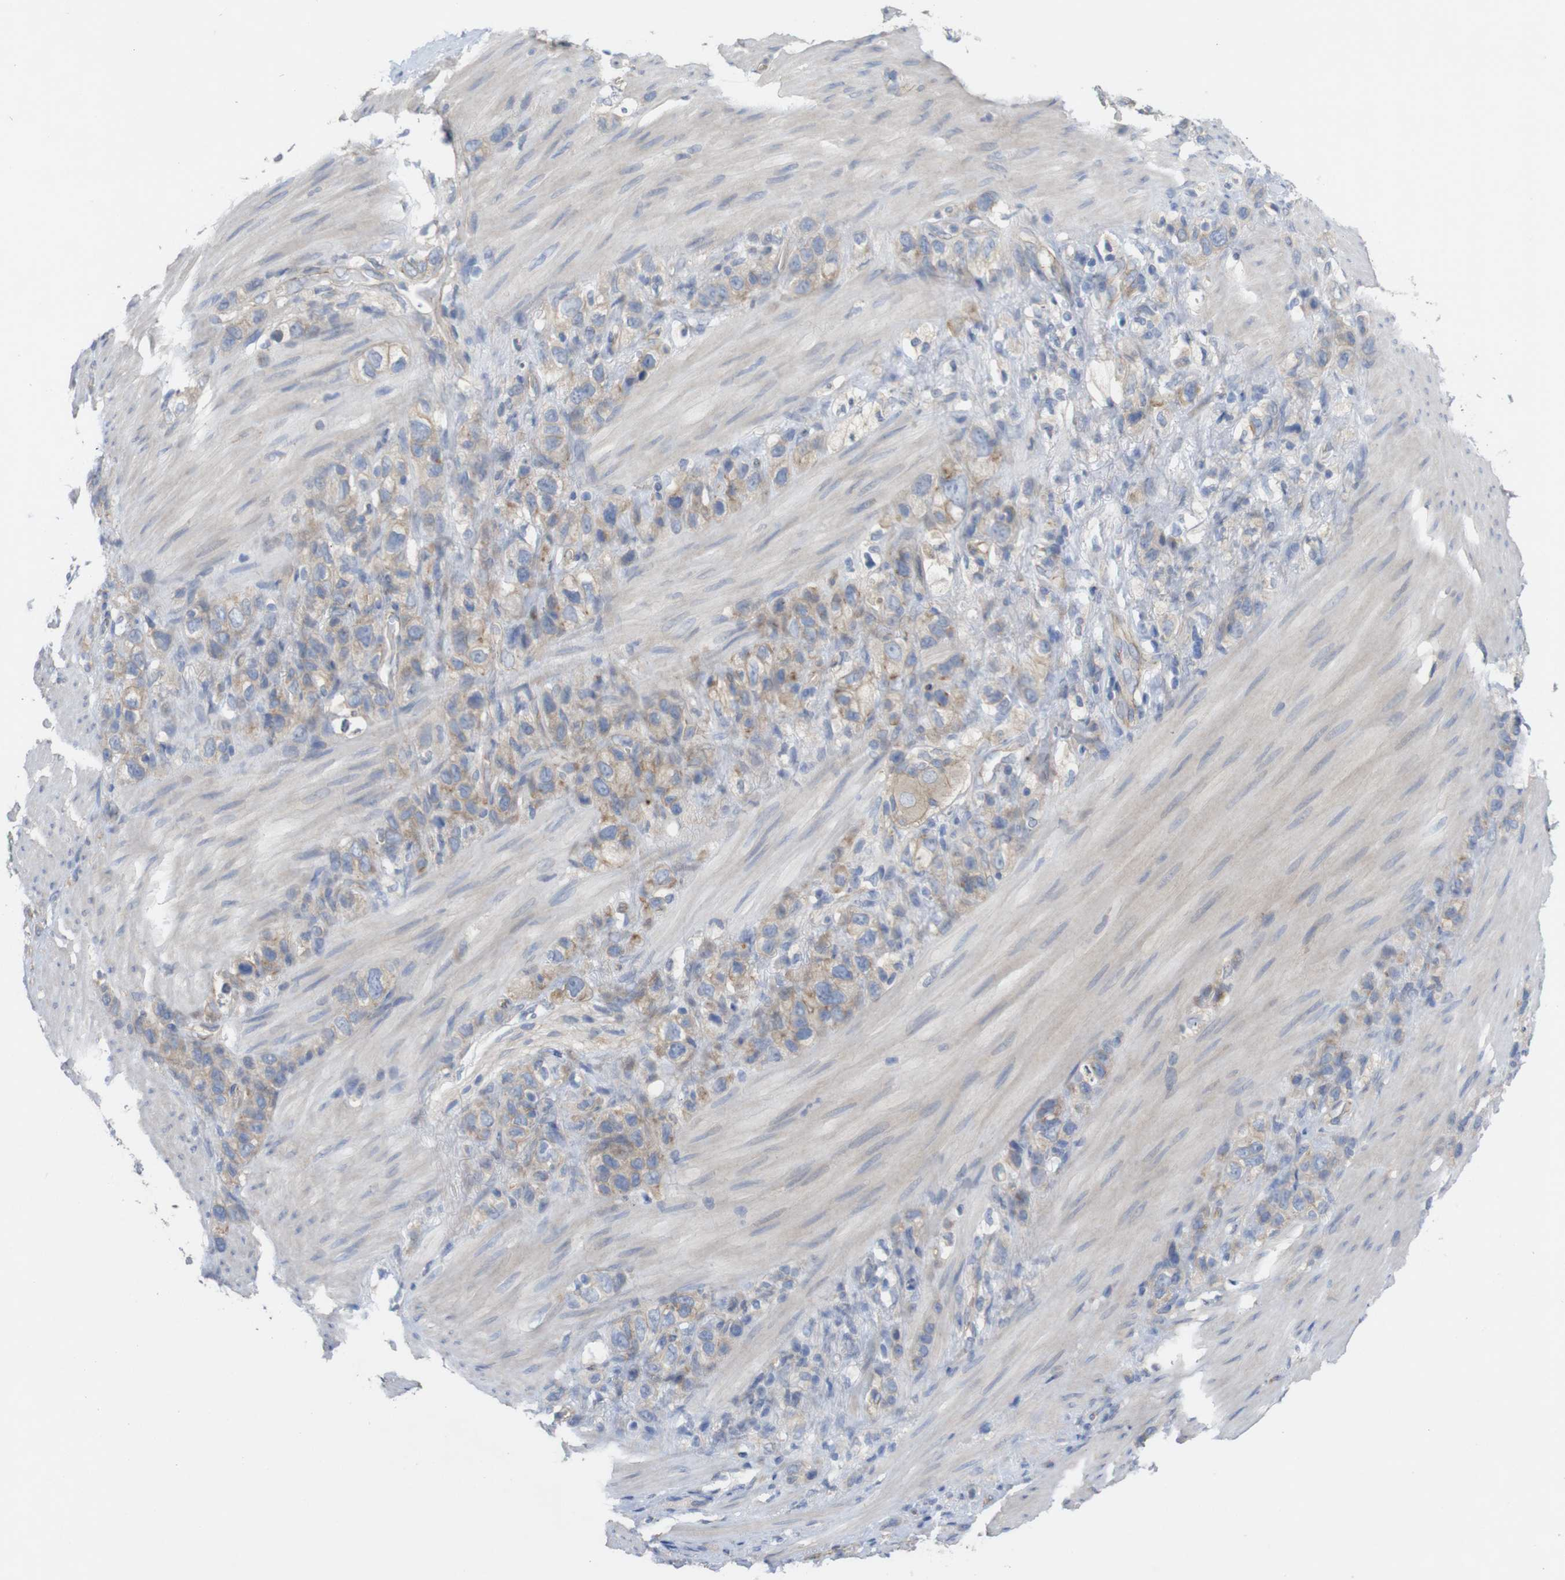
{"staining": {"intensity": "weak", "quantity": "25%-75%", "location": "cytoplasmic/membranous"}, "tissue": "stomach cancer", "cell_type": "Tumor cells", "image_type": "cancer", "snomed": [{"axis": "morphology", "description": "Adenocarcinoma, NOS"}, {"axis": "morphology", "description": "Adenocarcinoma, High grade"}, {"axis": "topography", "description": "Stomach, upper"}, {"axis": "topography", "description": "Stomach, lower"}], "caption": "Protein staining displays weak cytoplasmic/membranous staining in approximately 25%-75% of tumor cells in high-grade adenocarcinoma (stomach).", "gene": "KIDINS220", "patient": {"sex": "female", "age": 65}}